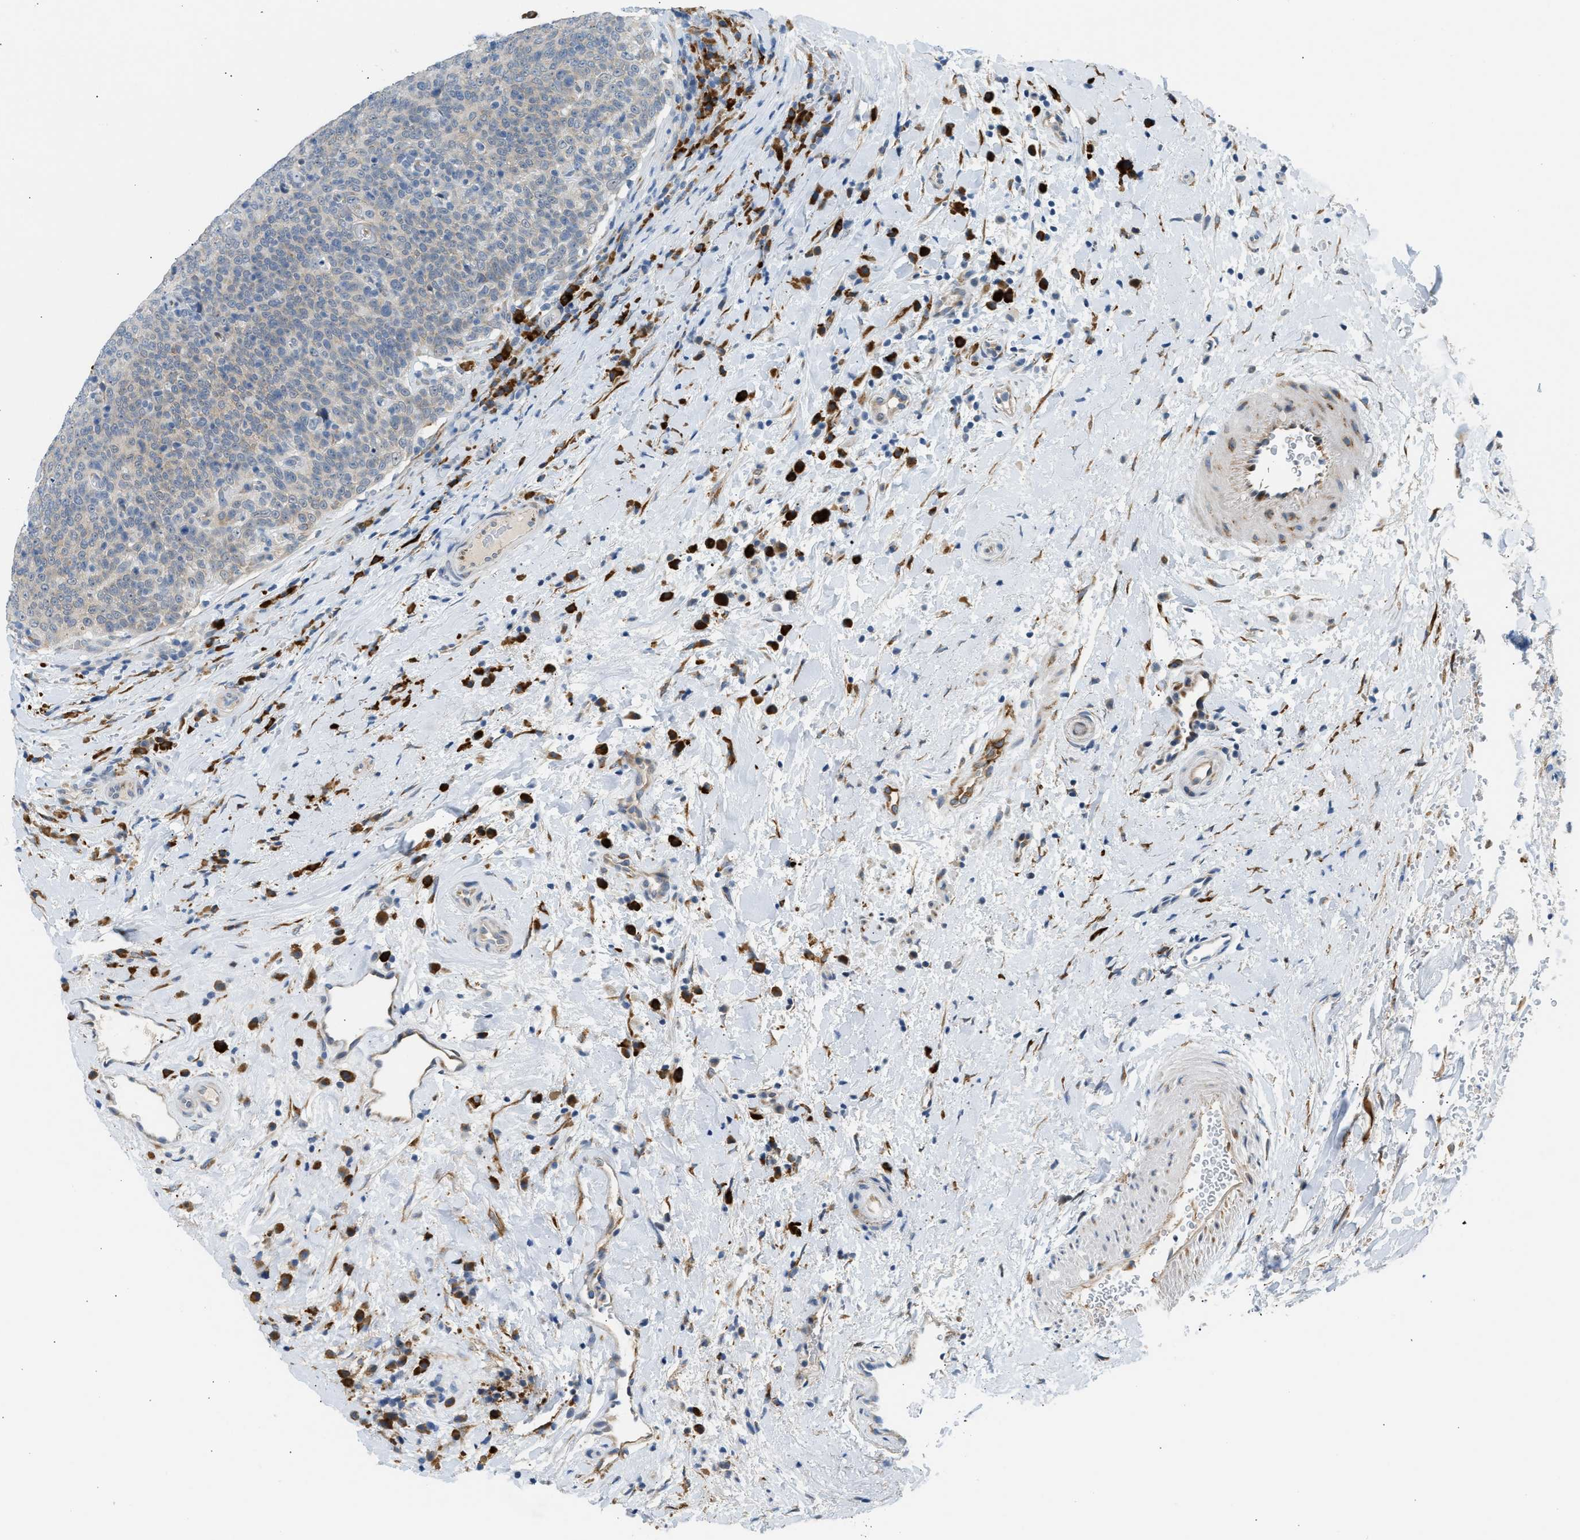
{"staining": {"intensity": "moderate", "quantity": "<25%", "location": "cytoplasmic/membranous"}, "tissue": "head and neck cancer", "cell_type": "Tumor cells", "image_type": "cancer", "snomed": [{"axis": "morphology", "description": "Squamous cell carcinoma, NOS"}, {"axis": "morphology", "description": "Squamous cell carcinoma, metastatic, NOS"}, {"axis": "topography", "description": "Lymph node"}, {"axis": "topography", "description": "Head-Neck"}], "caption": "Immunohistochemical staining of head and neck cancer displays low levels of moderate cytoplasmic/membranous protein staining in about <25% of tumor cells.", "gene": "KCNC2", "patient": {"sex": "male", "age": 62}}